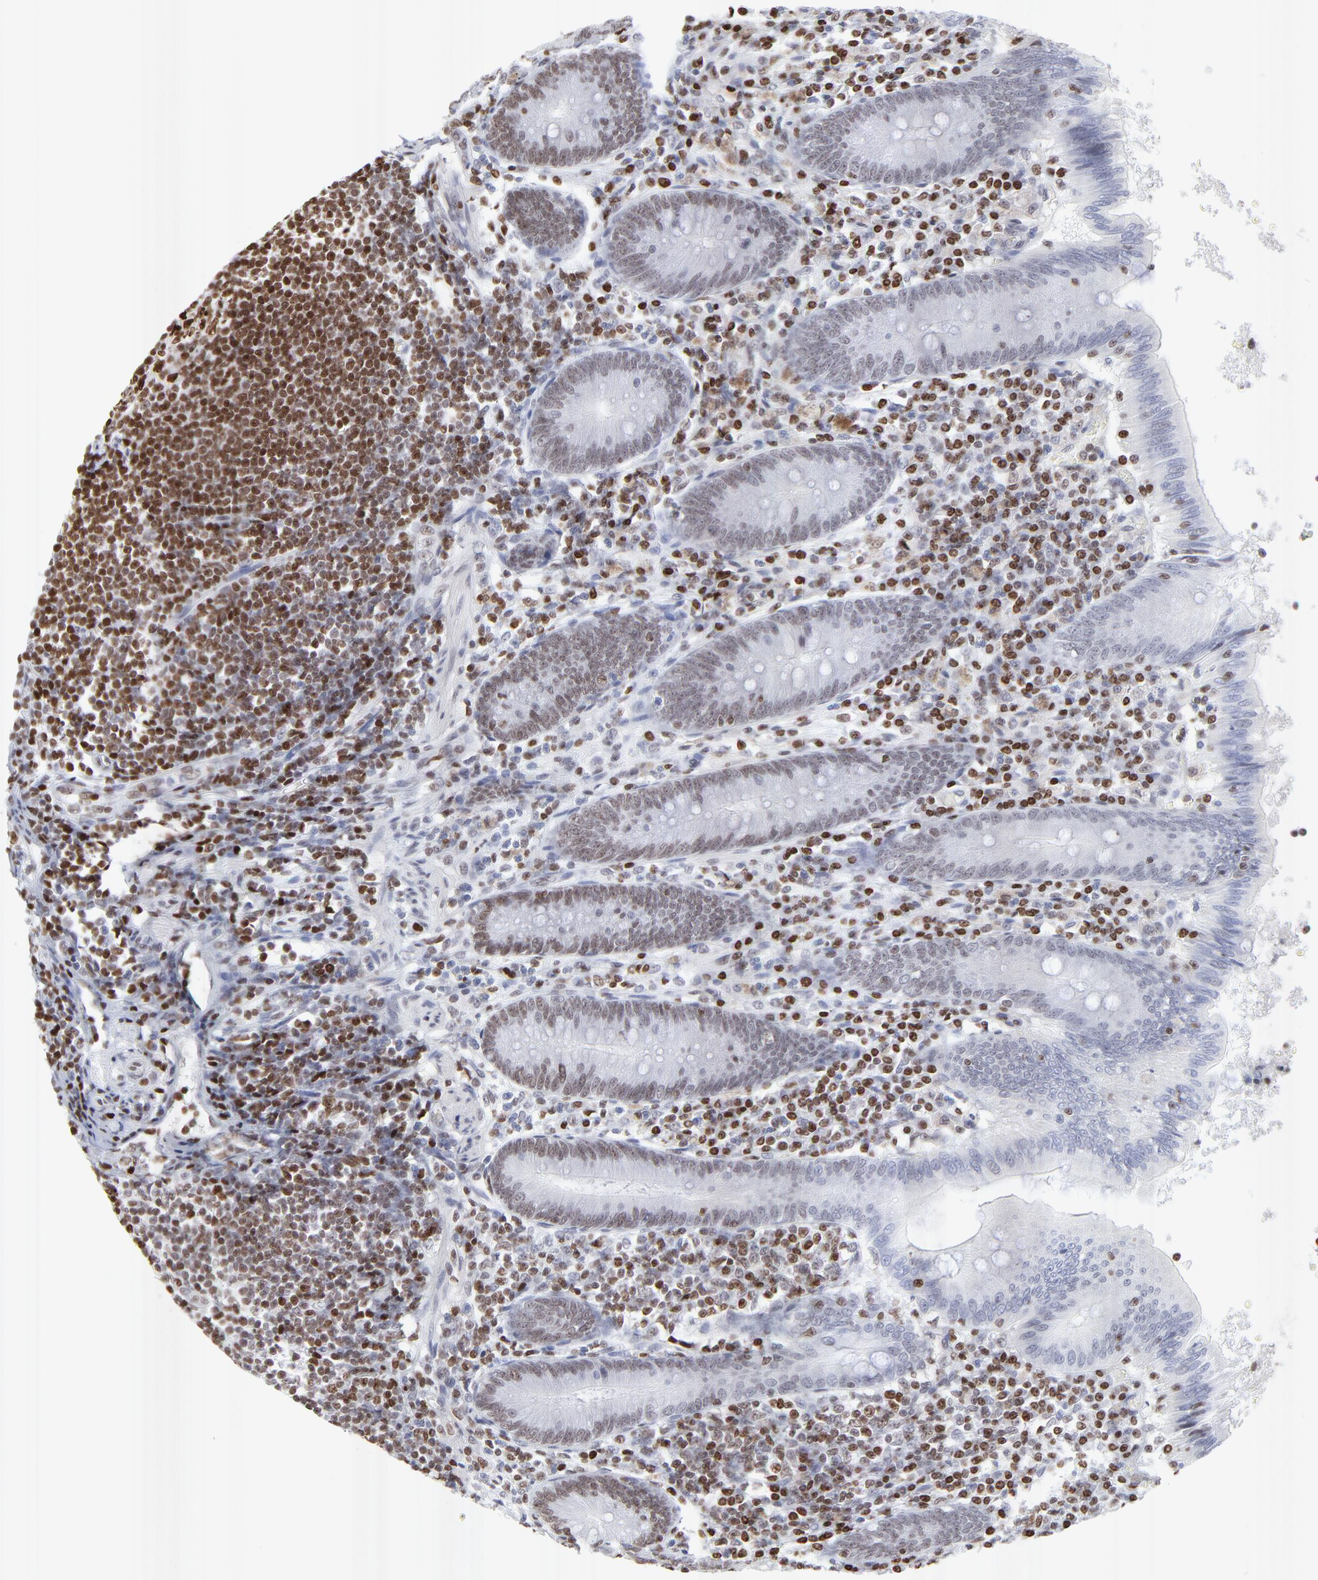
{"staining": {"intensity": "weak", "quantity": "25%-75%", "location": "nuclear"}, "tissue": "appendix", "cell_type": "Glandular cells", "image_type": "normal", "snomed": [{"axis": "morphology", "description": "Normal tissue, NOS"}, {"axis": "morphology", "description": "Inflammation, NOS"}, {"axis": "topography", "description": "Appendix"}], "caption": "IHC image of normal human appendix stained for a protein (brown), which reveals low levels of weak nuclear expression in approximately 25%-75% of glandular cells.", "gene": "PARP1", "patient": {"sex": "male", "age": 46}}